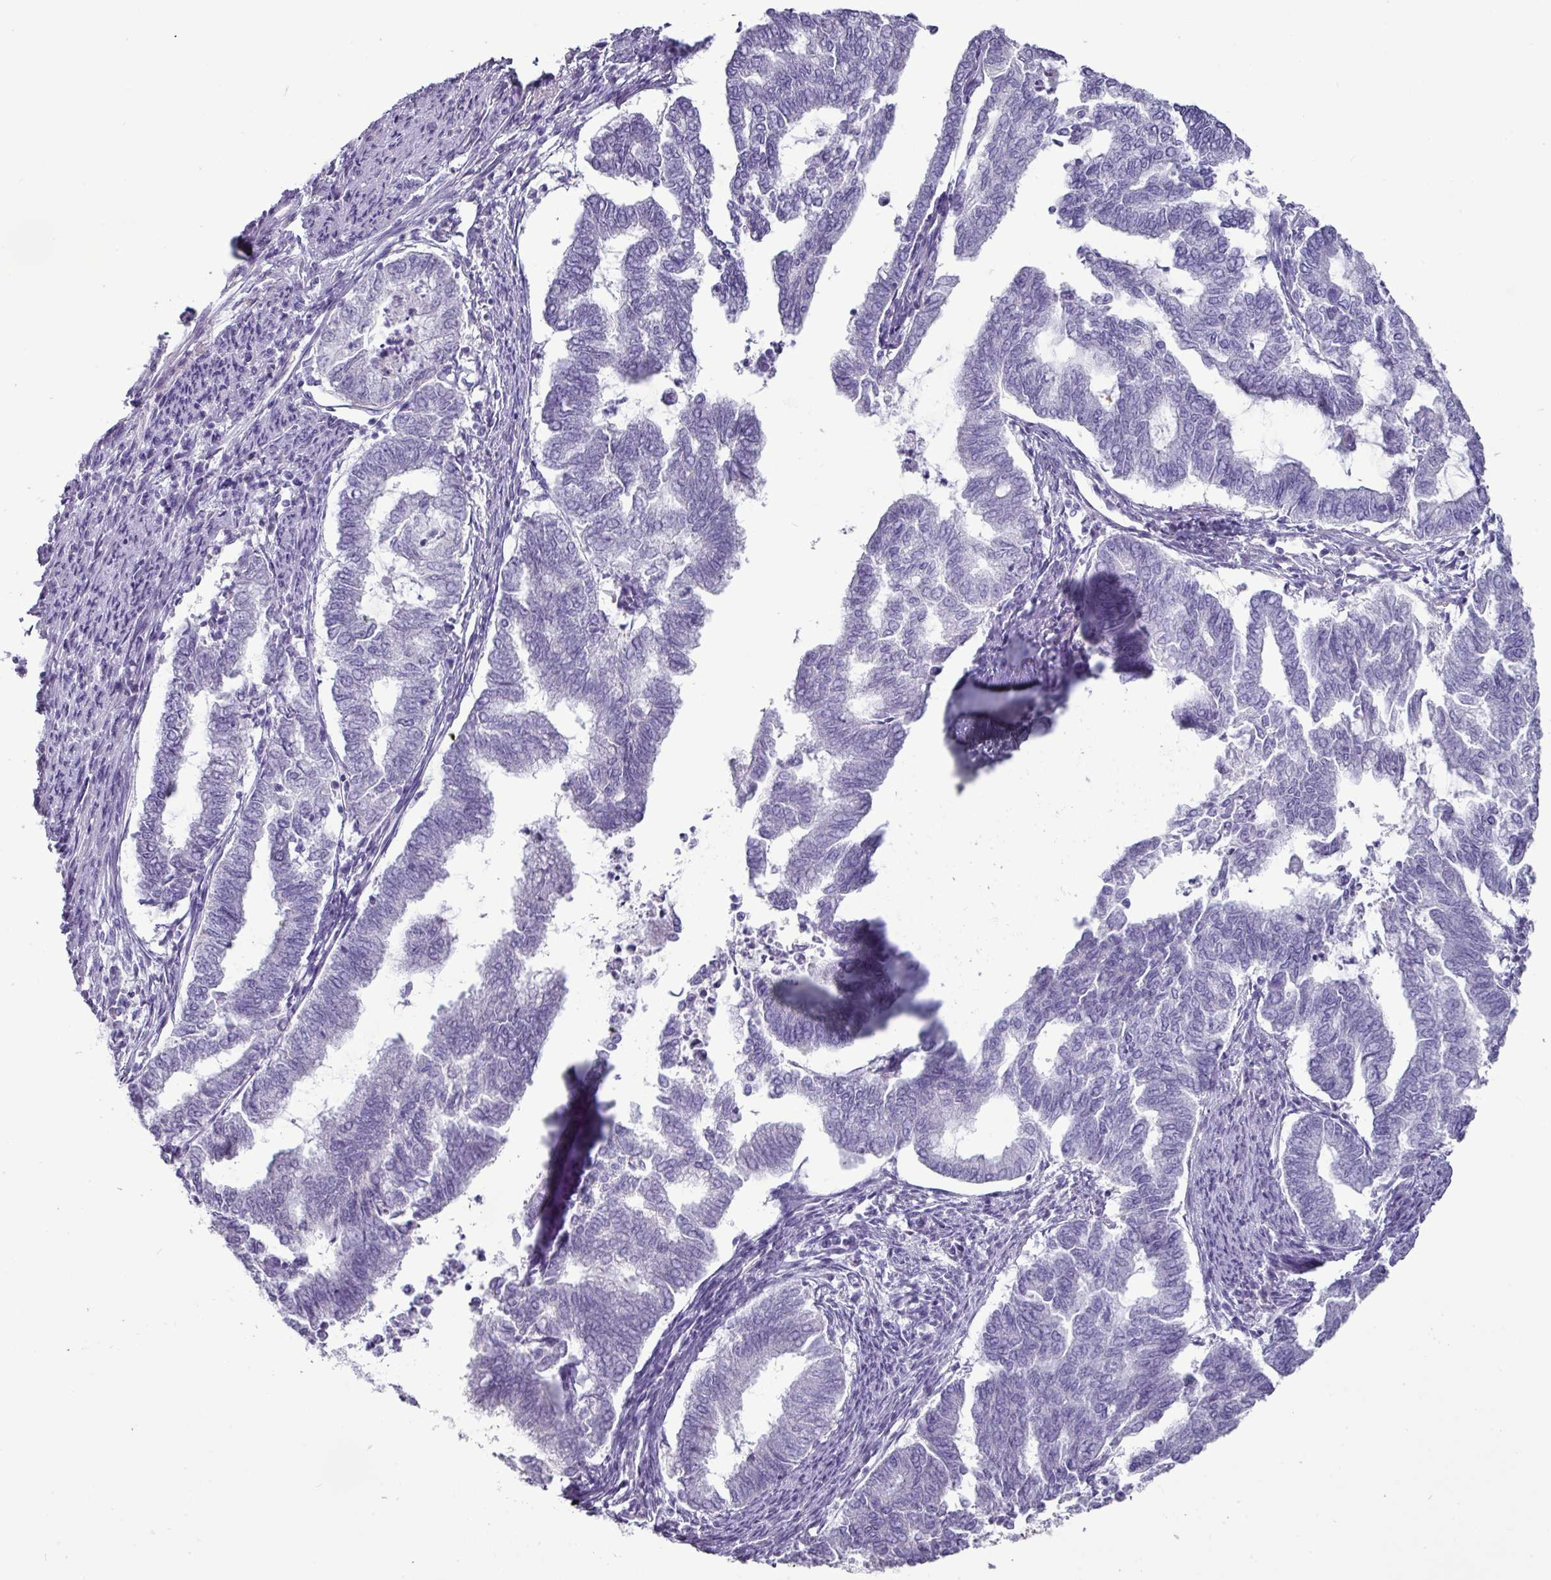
{"staining": {"intensity": "negative", "quantity": "none", "location": "none"}, "tissue": "endometrial cancer", "cell_type": "Tumor cells", "image_type": "cancer", "snomed": [{"axis": "morphology", "description": "Adenocarcinoma, NOS"}, {"axis": "topography", "description": "Endometrium"}], "caption": "DAB immunohistochemical staining of endometrial cancer (adenocarcinoma) reveals no significant staining in tumor cells. (DAB (3,3'-diaminobenzidine) IHC with hematoxylin counter stain).", "gene": "GSTA3", "patient": {"sex": "female", "age": 79}}